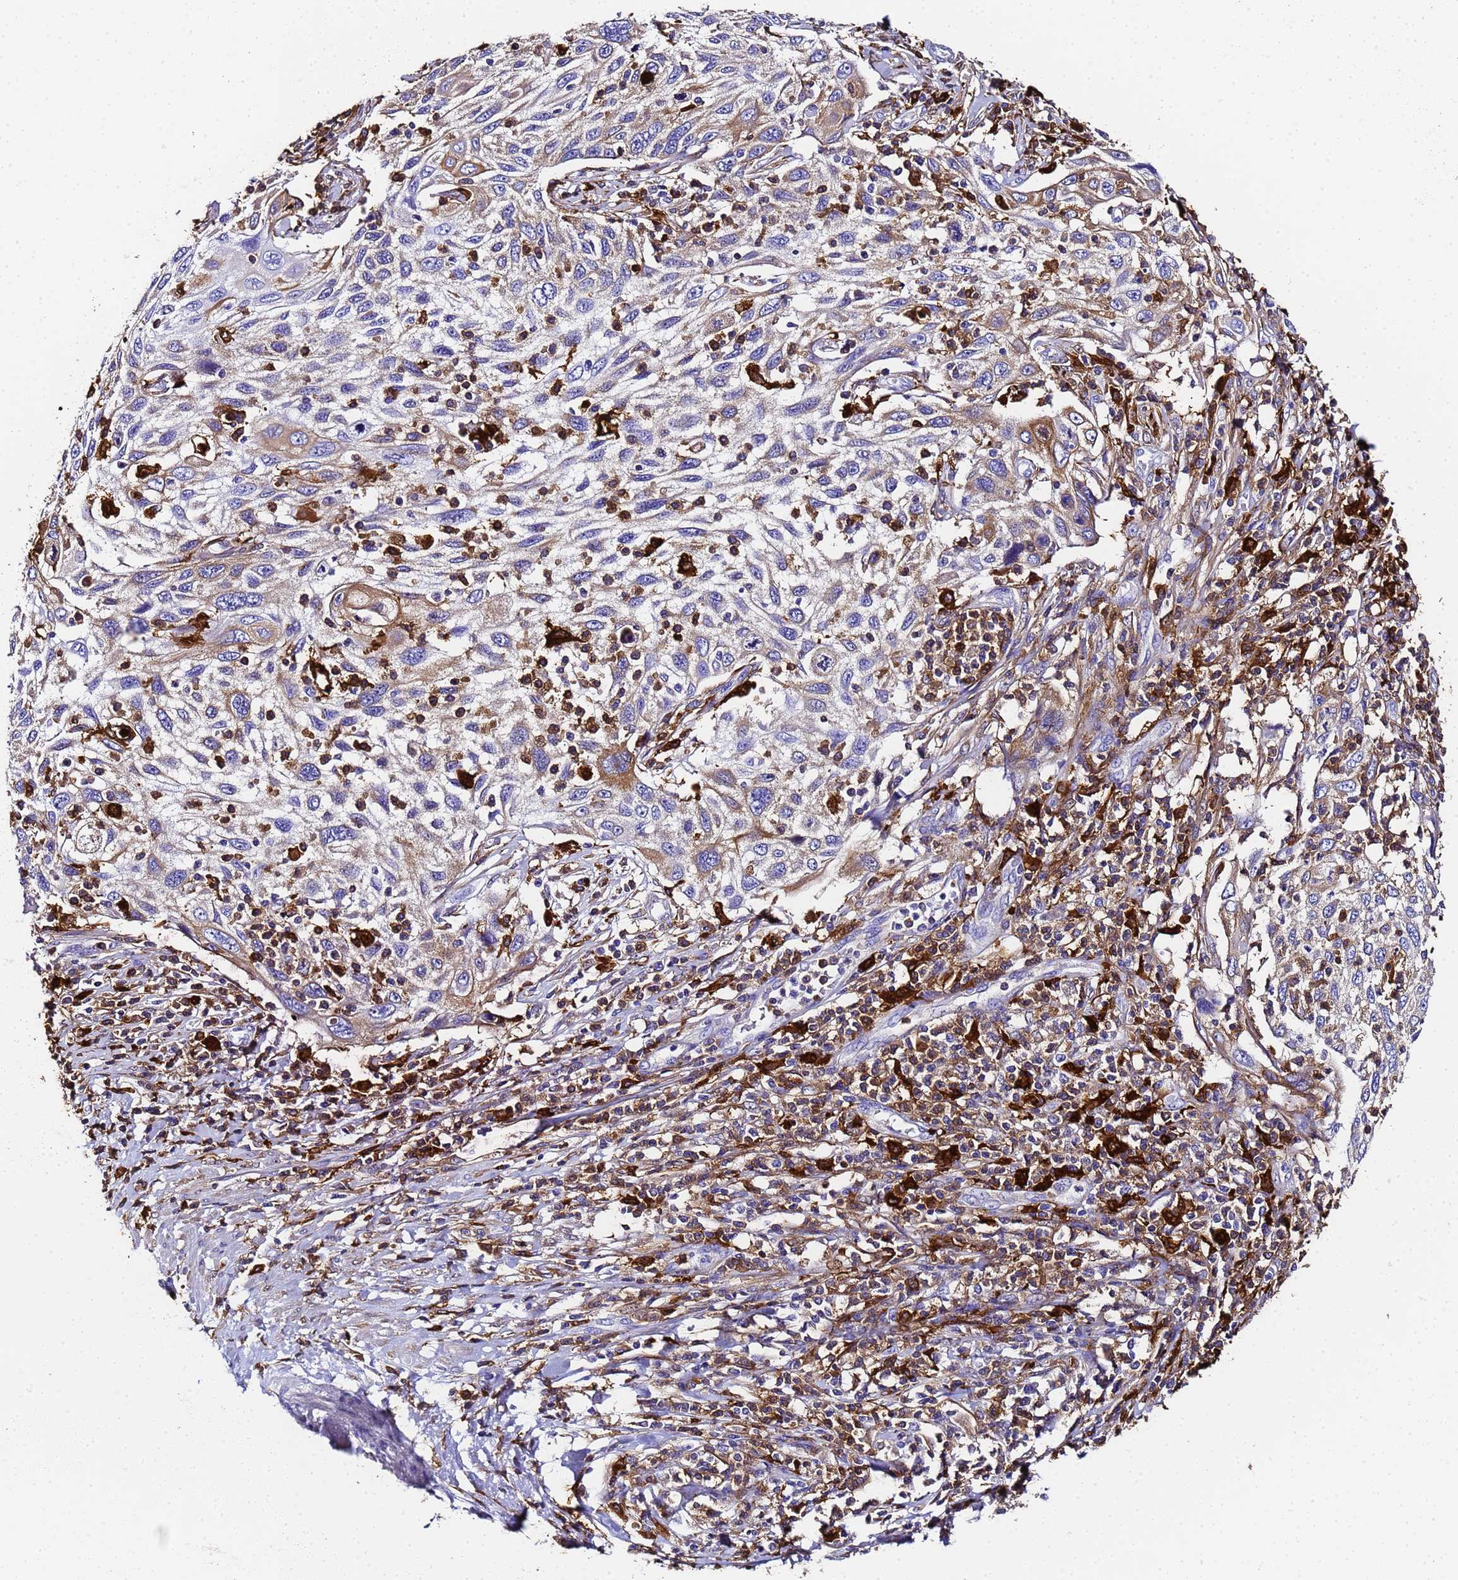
{"staining": {"intensity": "moderate", "quantity": "<25%", "location": "cytoplasmic/membranous"}, "tissue": "cervical cancer", "cell_type": "Tumor cells", "image_type": "cancer", "snomed": [{"axis": "morphology", "description": "Squamous cell carcinoma, NOS"}, {"axis": "topography", "description": "Cervix"}], "caption": "Immunohistochemical staining of squamous cell carcinoma (cervical) shows moderate cytoplasmic/membranous protein expression in approximately <25% of tumor cells.", "gene": "FTL", "patient": {"sex": "female", "age": 70}}